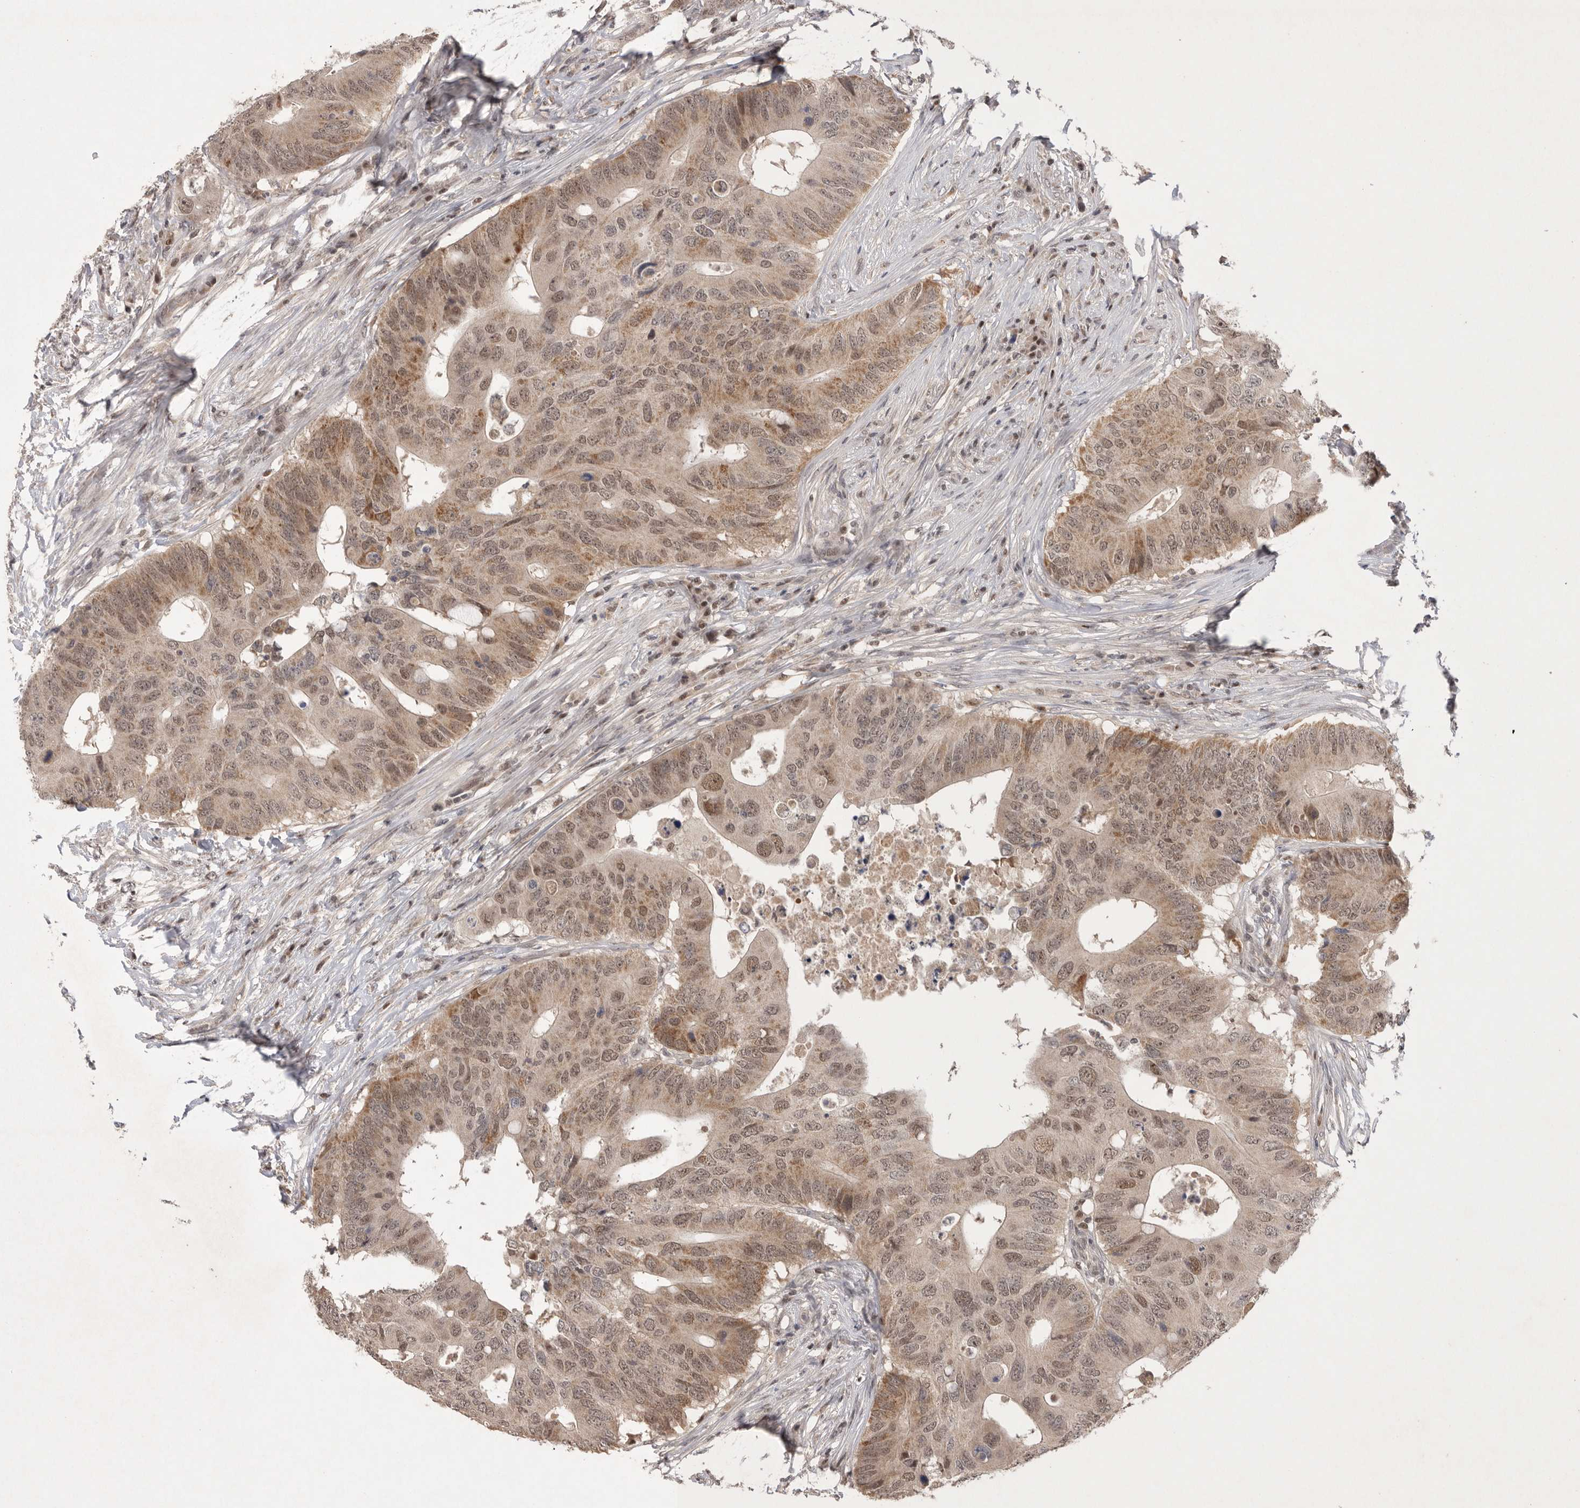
{"staining": {"intensity": "moderate", "quantity": ">75%", "location": "cytoplasmic/membranous,nuclear"}, "tissue": "colorectal cancer", "cell_type": "Tumor cells", "image_type": "cancer", "snomed": [{"axis": "morphology", "description": "Adenocarcinoma, NOS"}, {"axis": "topography", "description": "Colon"}], "caption": "Protein expression analysis of human colorectal adenocarcinoma reveals moderate cytoplasmic/membranous and nuclear expression in about >75% of tumor cells. (DAB IHC, brown staining for protein, blue staining for nuclei).", "gene": "HUS1", "patient": {"sex": "male", "age": 71}}